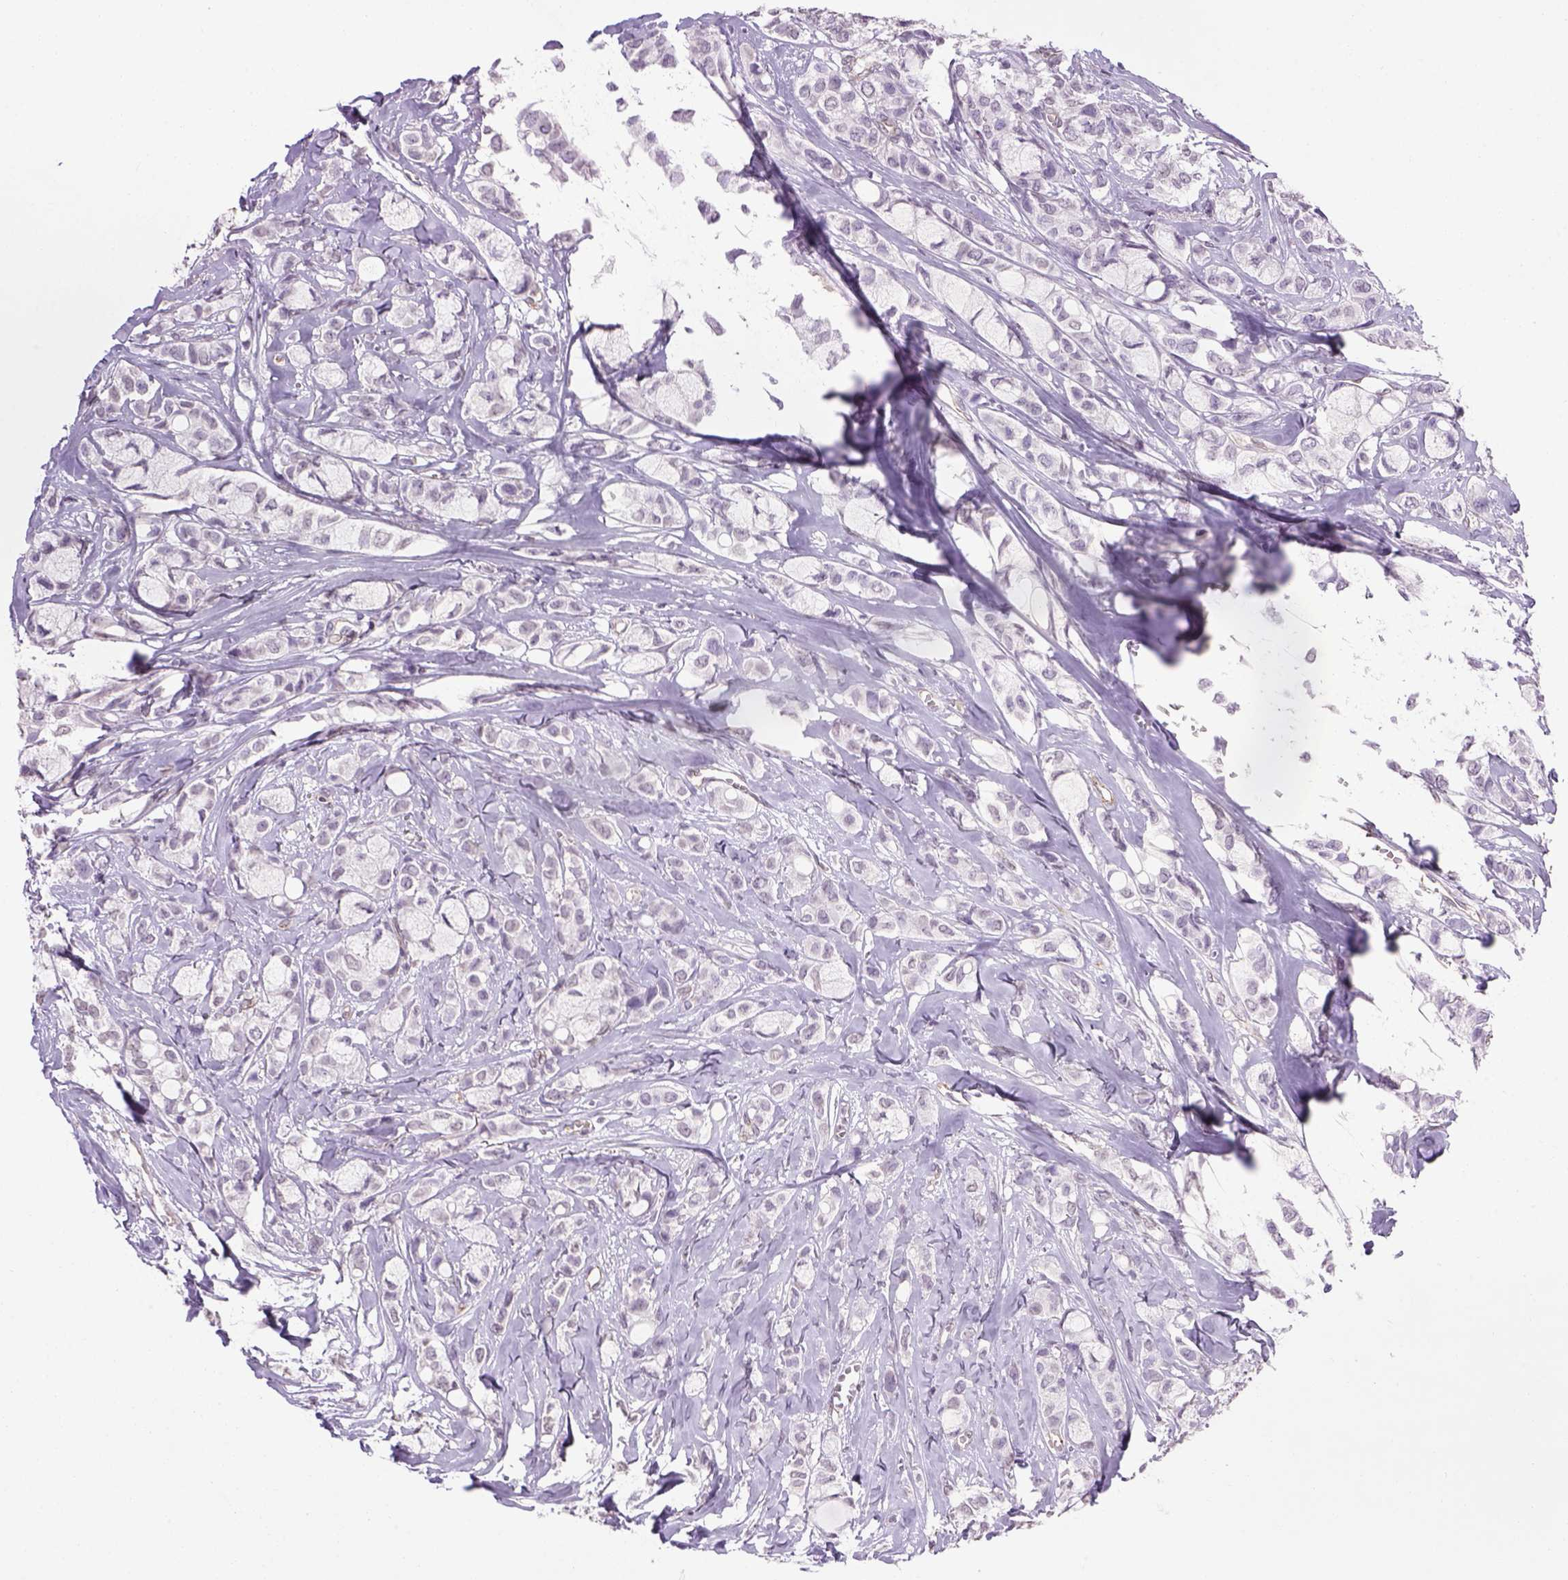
{"staining": {"intensity": "negative", "quantity": "none", "location": "none"}, "tissue": "breast cancer", "cell_type": "Tumor cells", "image_type": "cancer", "snomed": [{"axis": "morphology", "description": "Duct carcinoma"}, {"axis": "topography", "description": "Breast"}], "caption": "DAB (3,3'-diaminobenzidine) immunohistochemical staining of infiltrating ductal carcinoma (breast) exhibits no significant staining in tumor cells.", "gene": "PRRT1", "patient": {"sex": "female", "age": 85}}